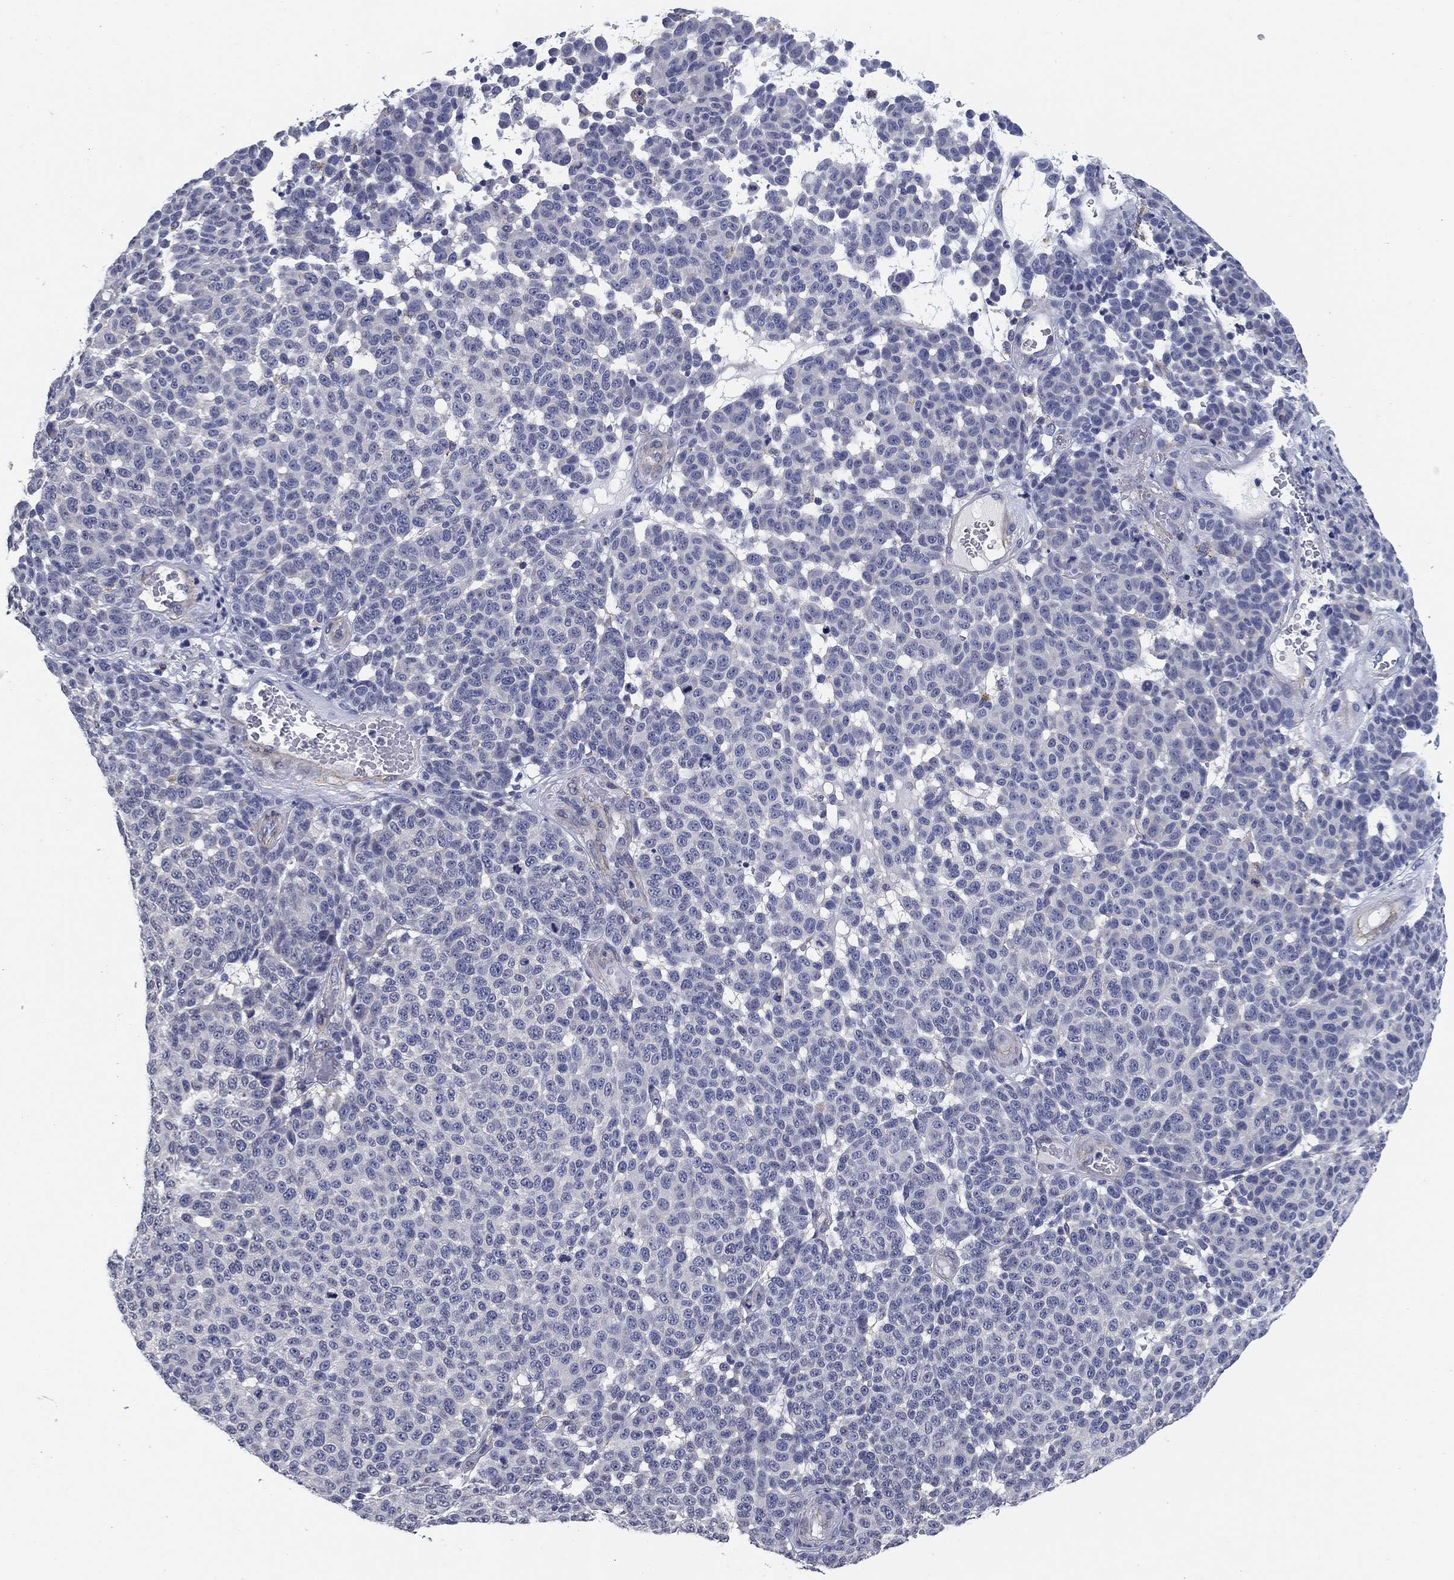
{"staining": {"intensity": "negative", "quantity": "none", "location": "none"}, "tissue": "melanoma", "cell_type": "Tumor cells", "image_type": "cancer", "snomed": [{"axis": "morphology", "description": "Malignant melanoma, NOS"}, {"axis": "topography", "description": "Skin"}], "caption": "Immunohistochemistry (IHC) micrograph of human malignant melanoma stained for a protein (brown), which shows no expression in tumor cells.", "gene": "OTUB2", "patient": {"sex": "male", "age": 59}}